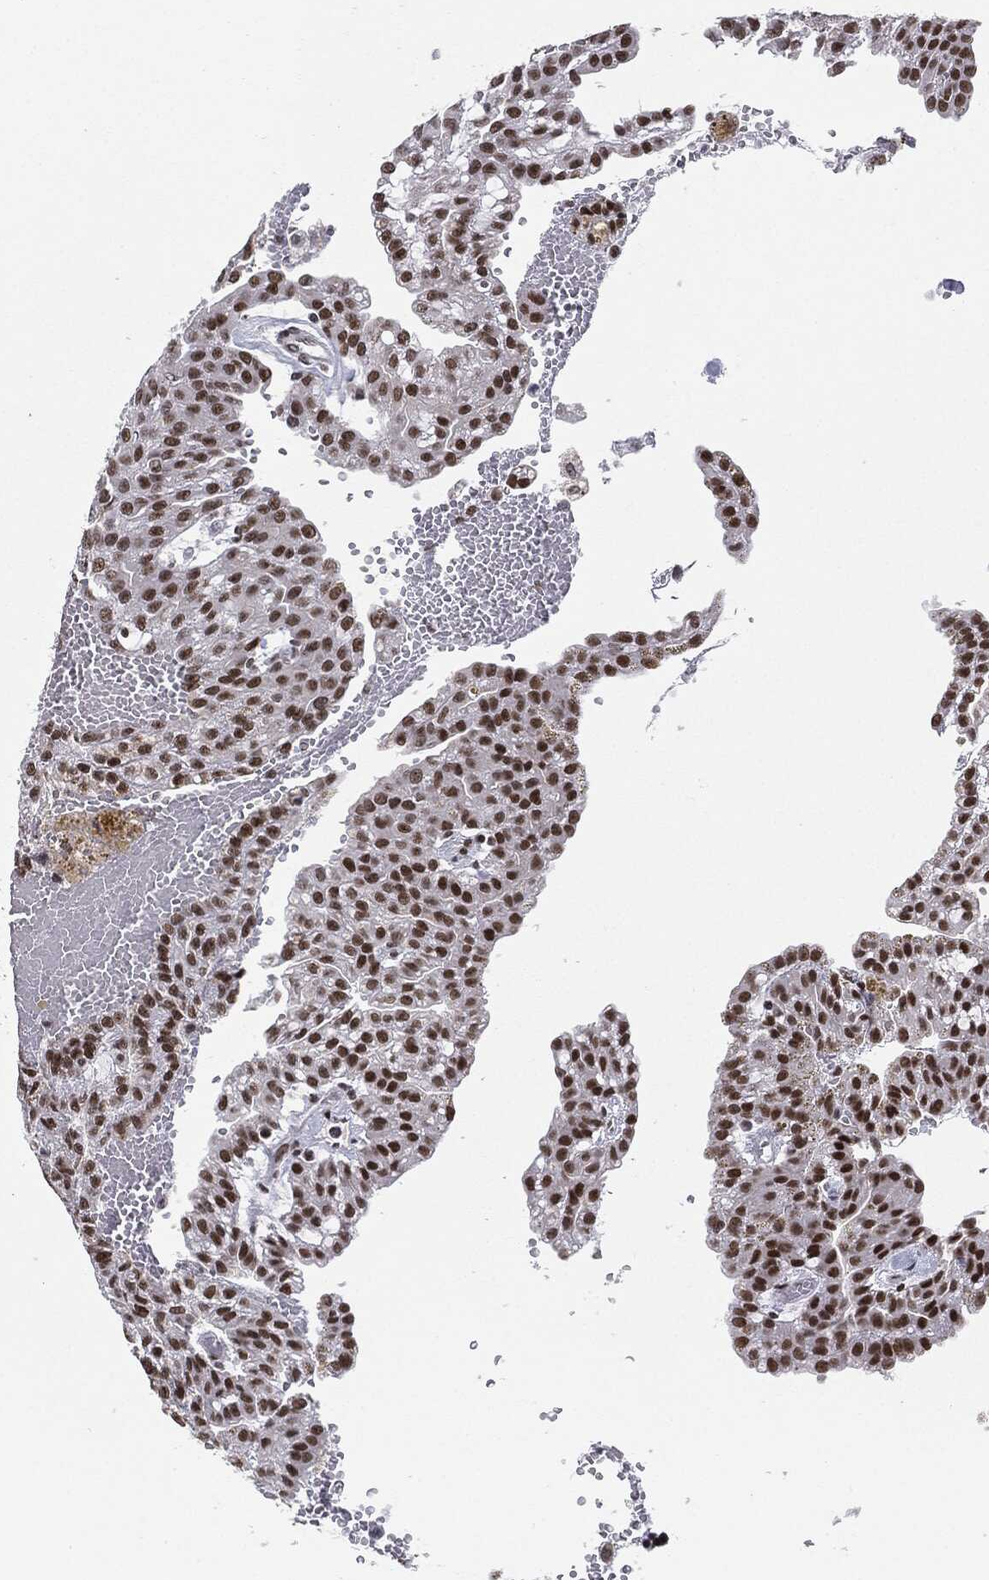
{"staining": {"intensity": "strong", "quantity": "25%-75%", "location": "nuclear"}, "tissue": "renal cancer", "cell_type": "Tumor cells", "image_type": "cancer", "snomed": [{"axis": "morphology", "description": "Adenocarcinoma, NOS"}, {"axis": "topography", "description": "Kidney"}], "caption": "Human renal cancer (adenocarcinoma) stained for a protein (brown) exhibits strong nuclear positive staining in approximately 25%-75% of tumor cells.", "gene": "MDC1", "patient": {"sex": "male", "age": 63}}